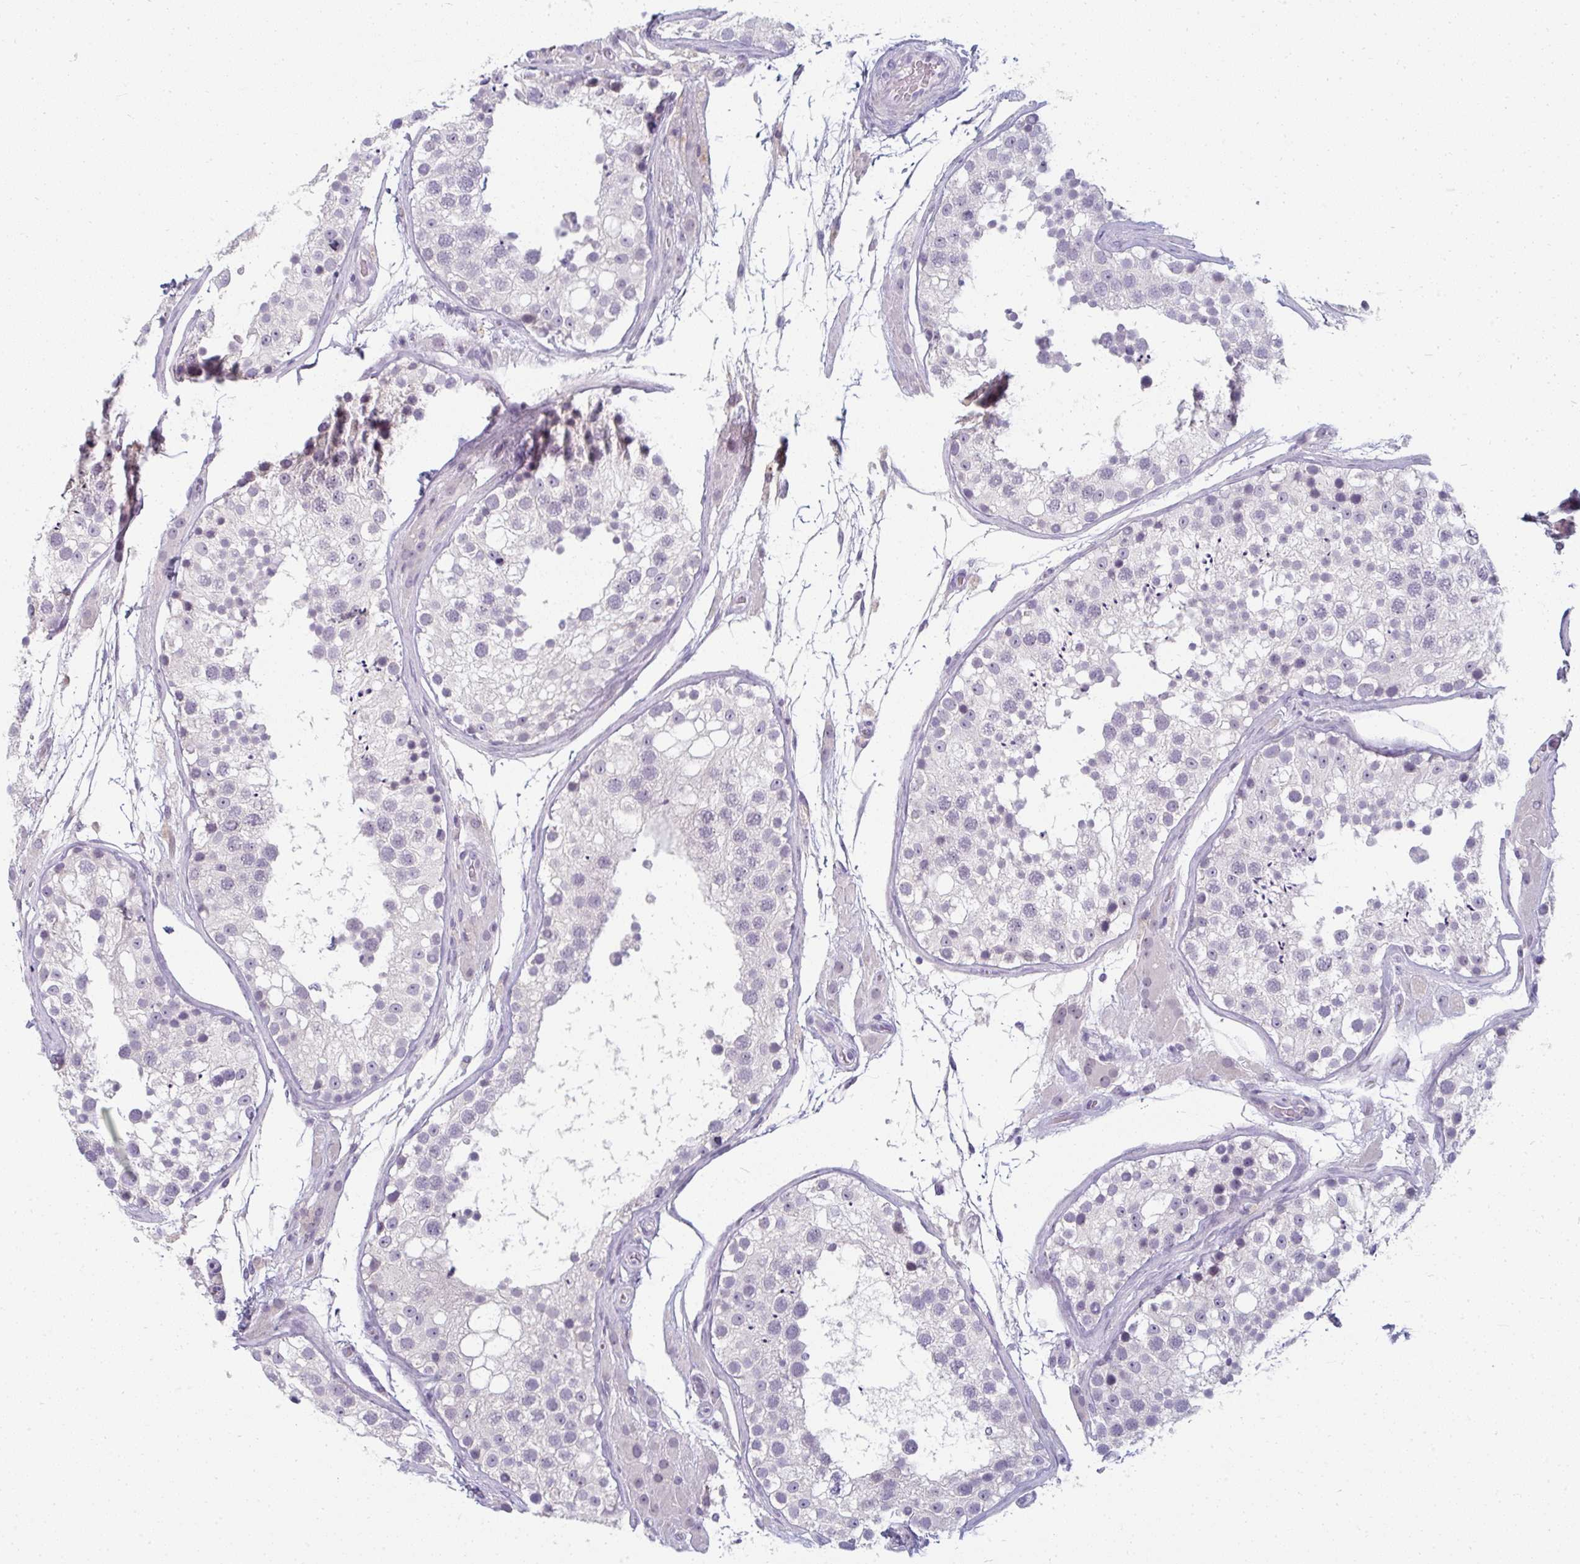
{"staining": {"intensity": "negative", "quantity": "none", "location": "none"}, "tissue": "testis", "cell_type": "Cells in seminiferous ducts", "image_type": "normal", "snomed": [{"axis": "morphology", "description": "Normal tissue, NOS"}, {"axis": "topography", "description": "Testis"}], "caption": "A micrograph of testis stained for a protein displays no brown staining in cells in seminiferous ducts.", "gene": "PPFIA4", "patient": {"sex": "male", "age": 26}}